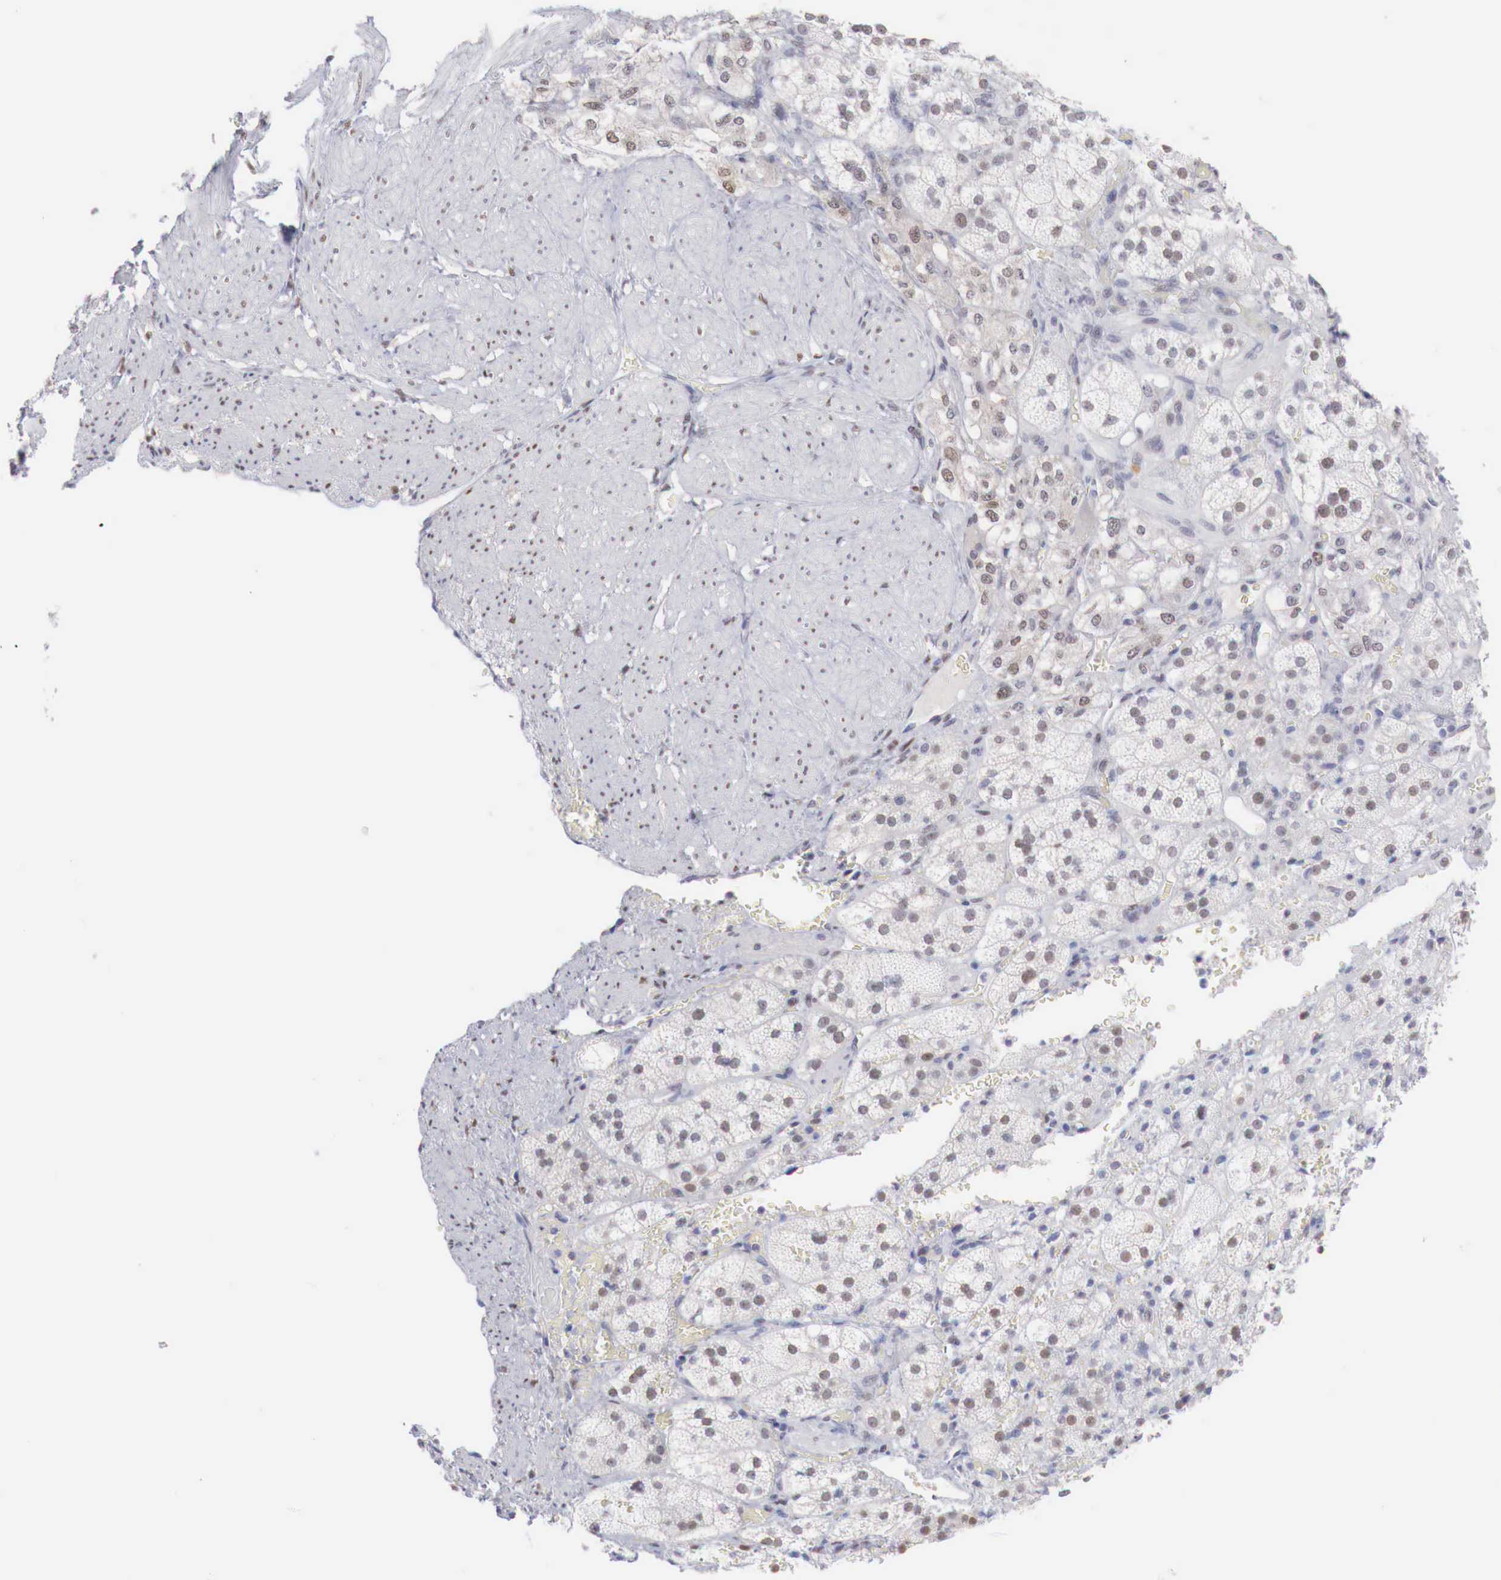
{"staining": {"intensity": "weak", "quantity": "<25%", "location": "nuclear"}, "tissue": "adrenal gland", "cell_type": "Glandular cells", "image_type": "normal", "snomed": [{"axis": "morphology", "description": "Normal tissue, NOS"}, {"axis": "topography", "description": "Adrenal gland"}], "caption": "Immunohistochemistry histopathology image of normal adrenal gland stained for a protein (brown), which demonstrates no expression in glandular cells.", "gene": "FOXP2", "patient": {"sex": "female", "age": 60}}